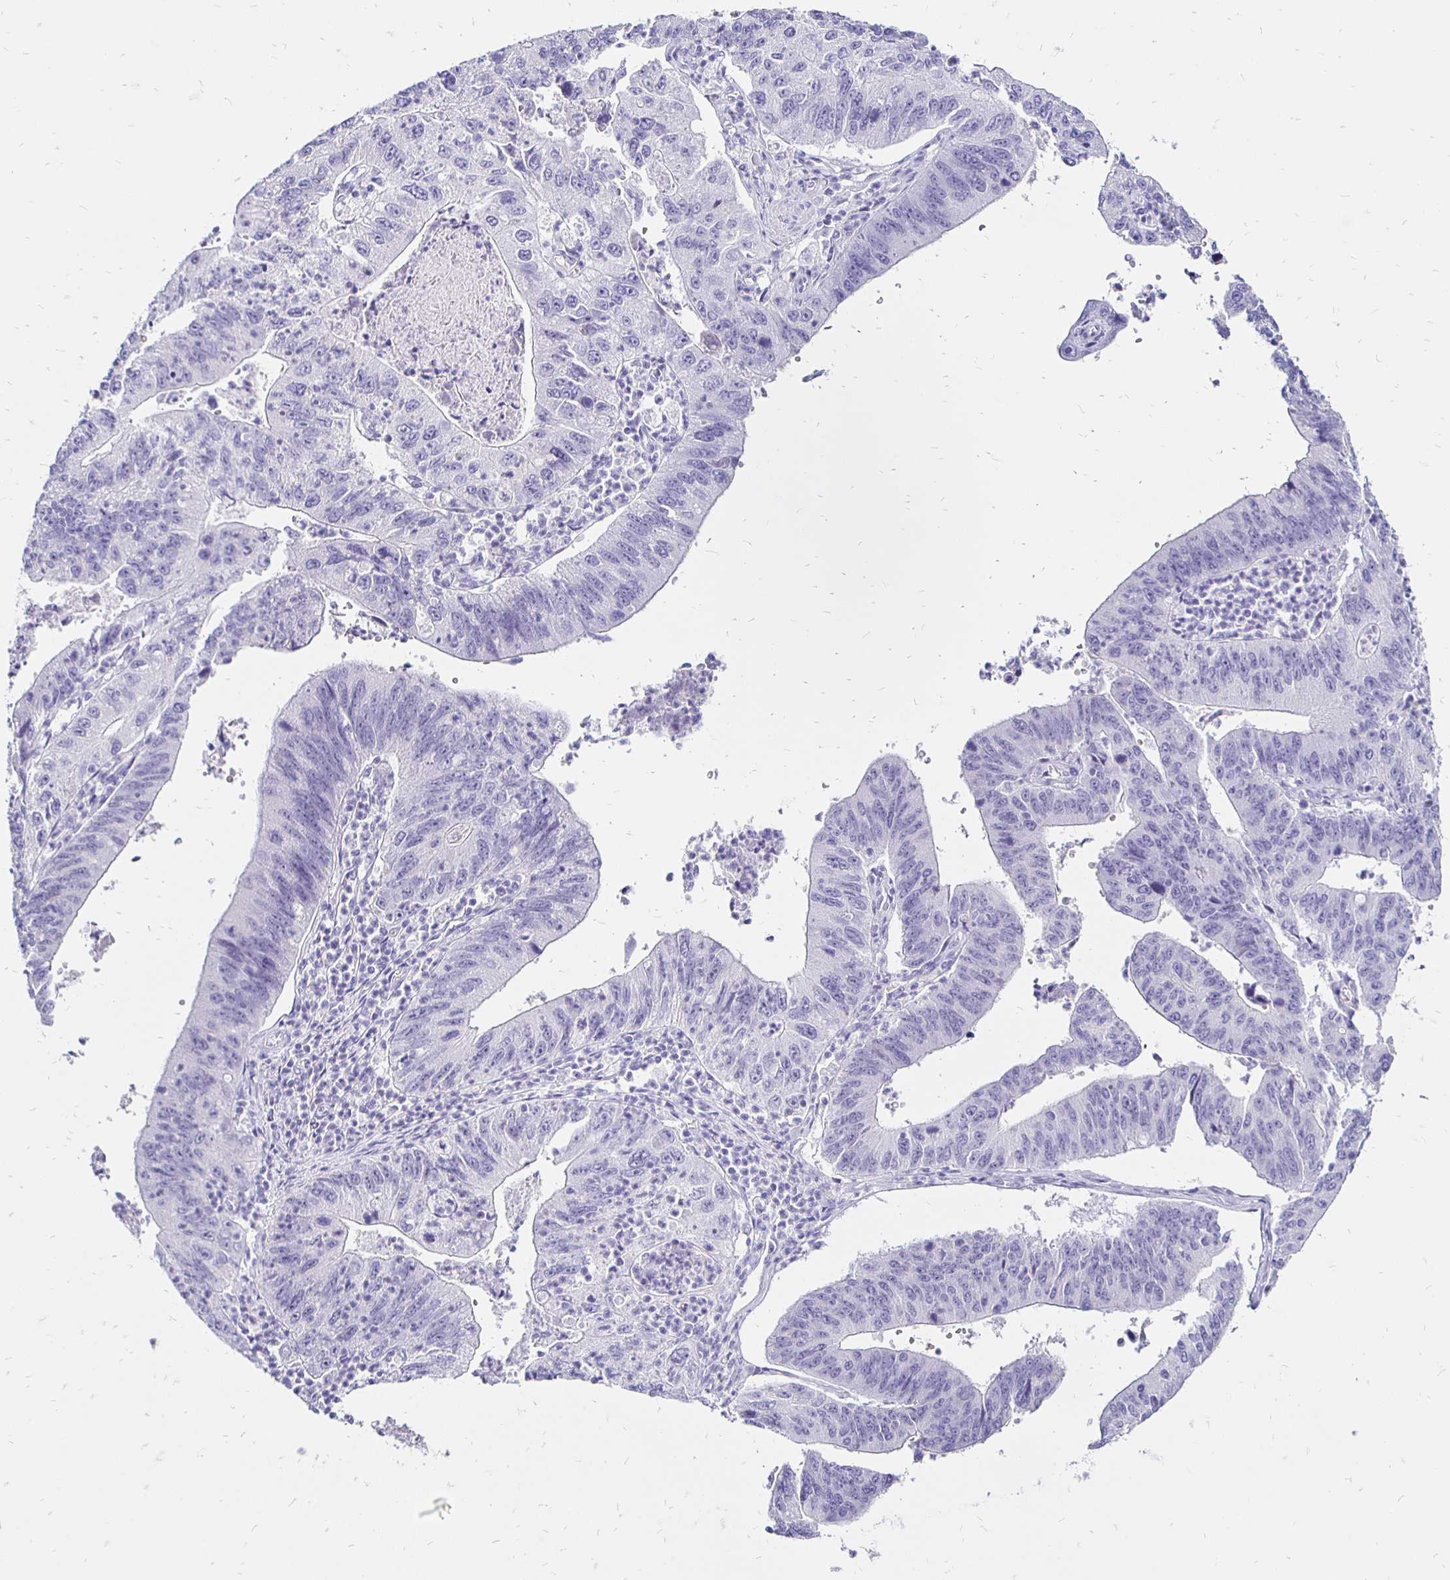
{"staining": {"intensity": "negative", "quantity": "none", "location": "none"}, "tissue": "stomach cancer", "cell_type": "Tumor cells", "image_type": "cancer", "snomed": [{"axis": "morphology", "description": "Adenocarcinoma, NOS"}, {"axis": "topography", "description": "Stomach"}], "caption": "IHC of human stomach adenocarcinoma exhibits no positivity in tumor cells. (IHC, brightfield microscopy, high magnification).", "gene": "IRGC", "patient": {"sex": "male", "age": 59}}